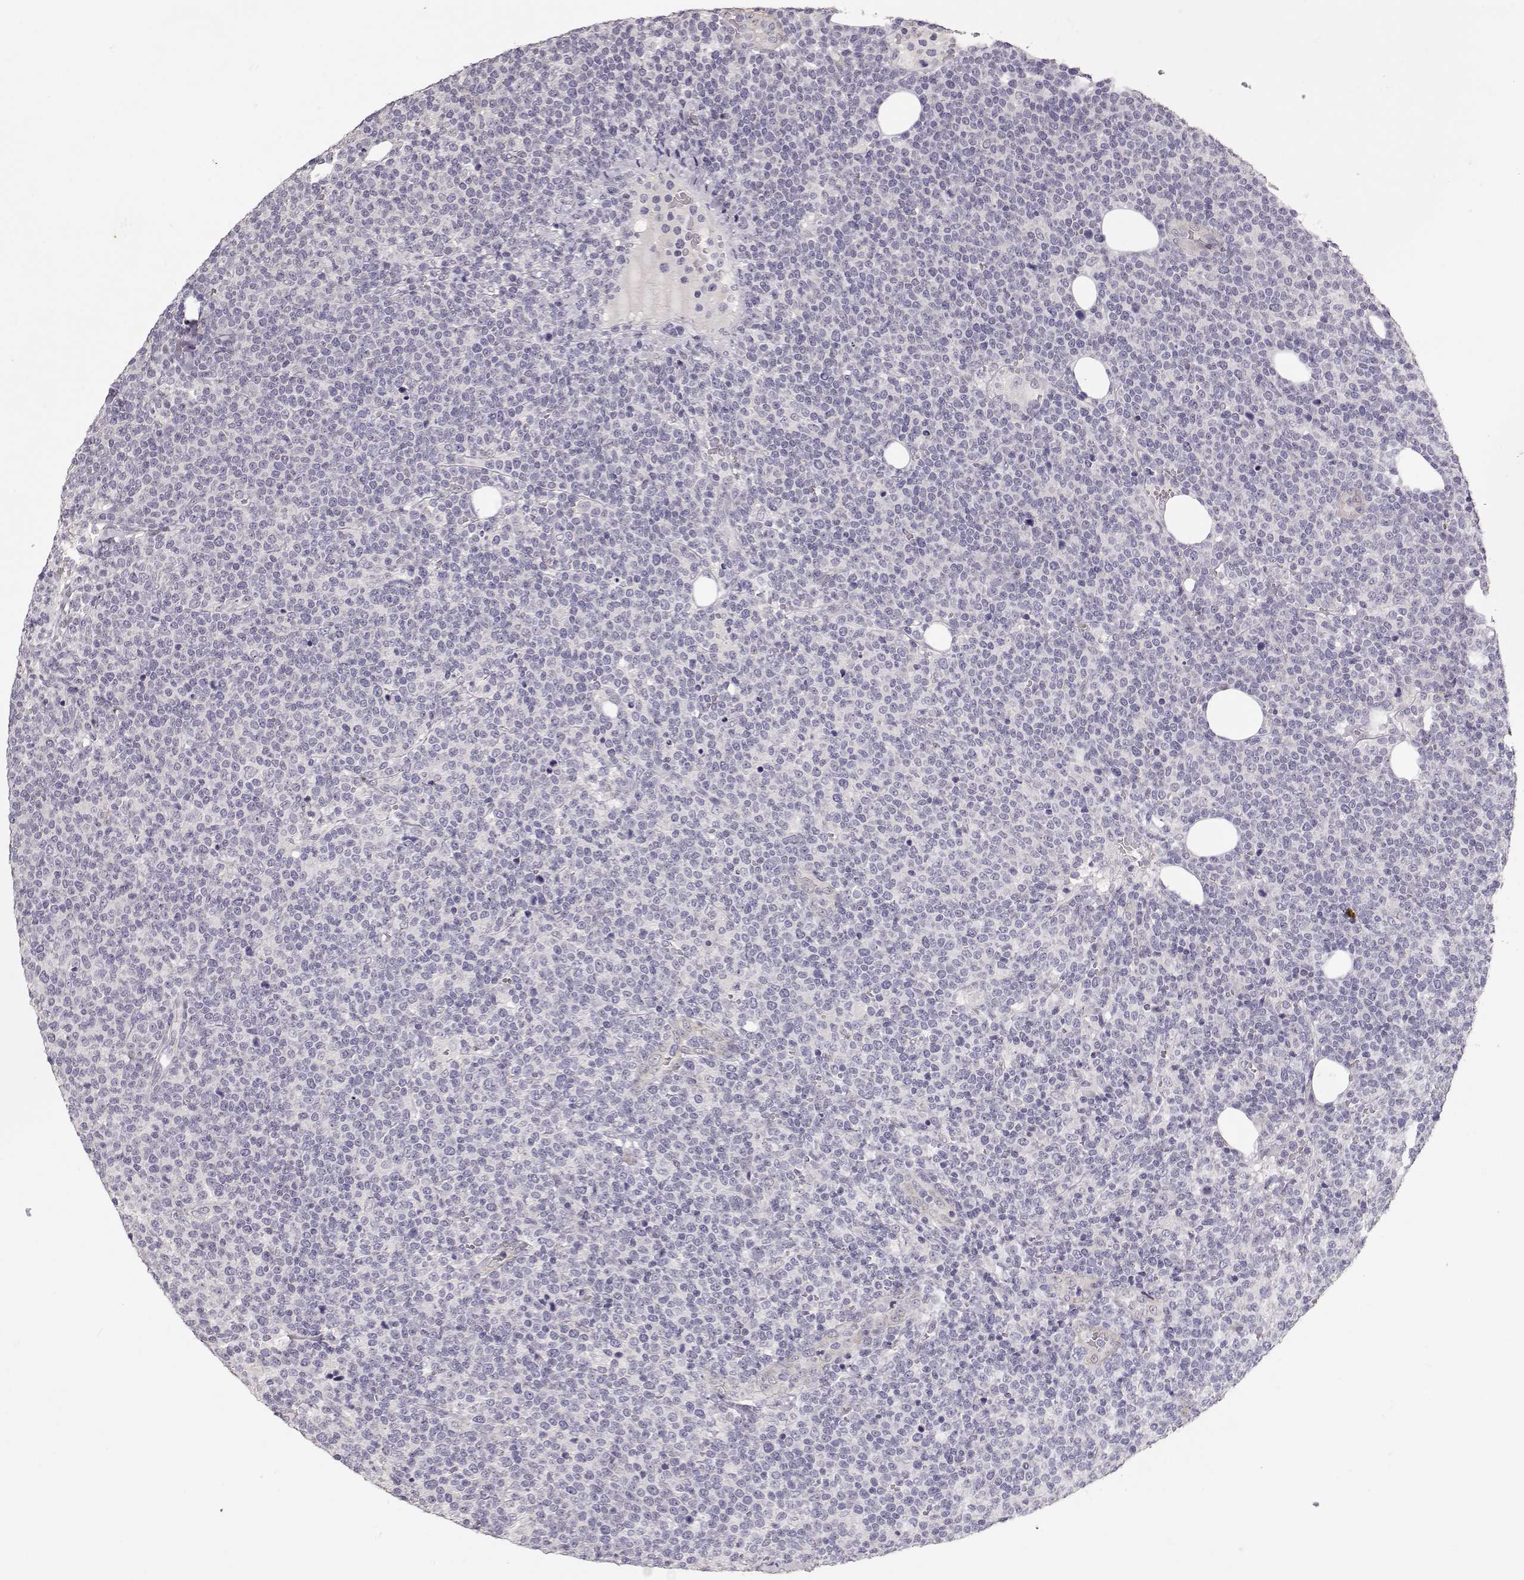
{"staining": {"intensity": "negative", "quantity": "none", "location": "none"}, "tissue": "lymphoma", "cell_type": "Tumor cells", "image_type": "cancer", "snomed": [{"axis": "morphology", "description": "Malignant lymphoma, non-Hodgkin's type, High grade"}, {"axis": "topography", "description": "Lymph node"}], "caption": "DAB immunohistochemical staining of human lymphoma demonstrates no significant expression in tumor cells.", "gene": "LAMA5", "patient": {"sex": "male", "age": 61}}